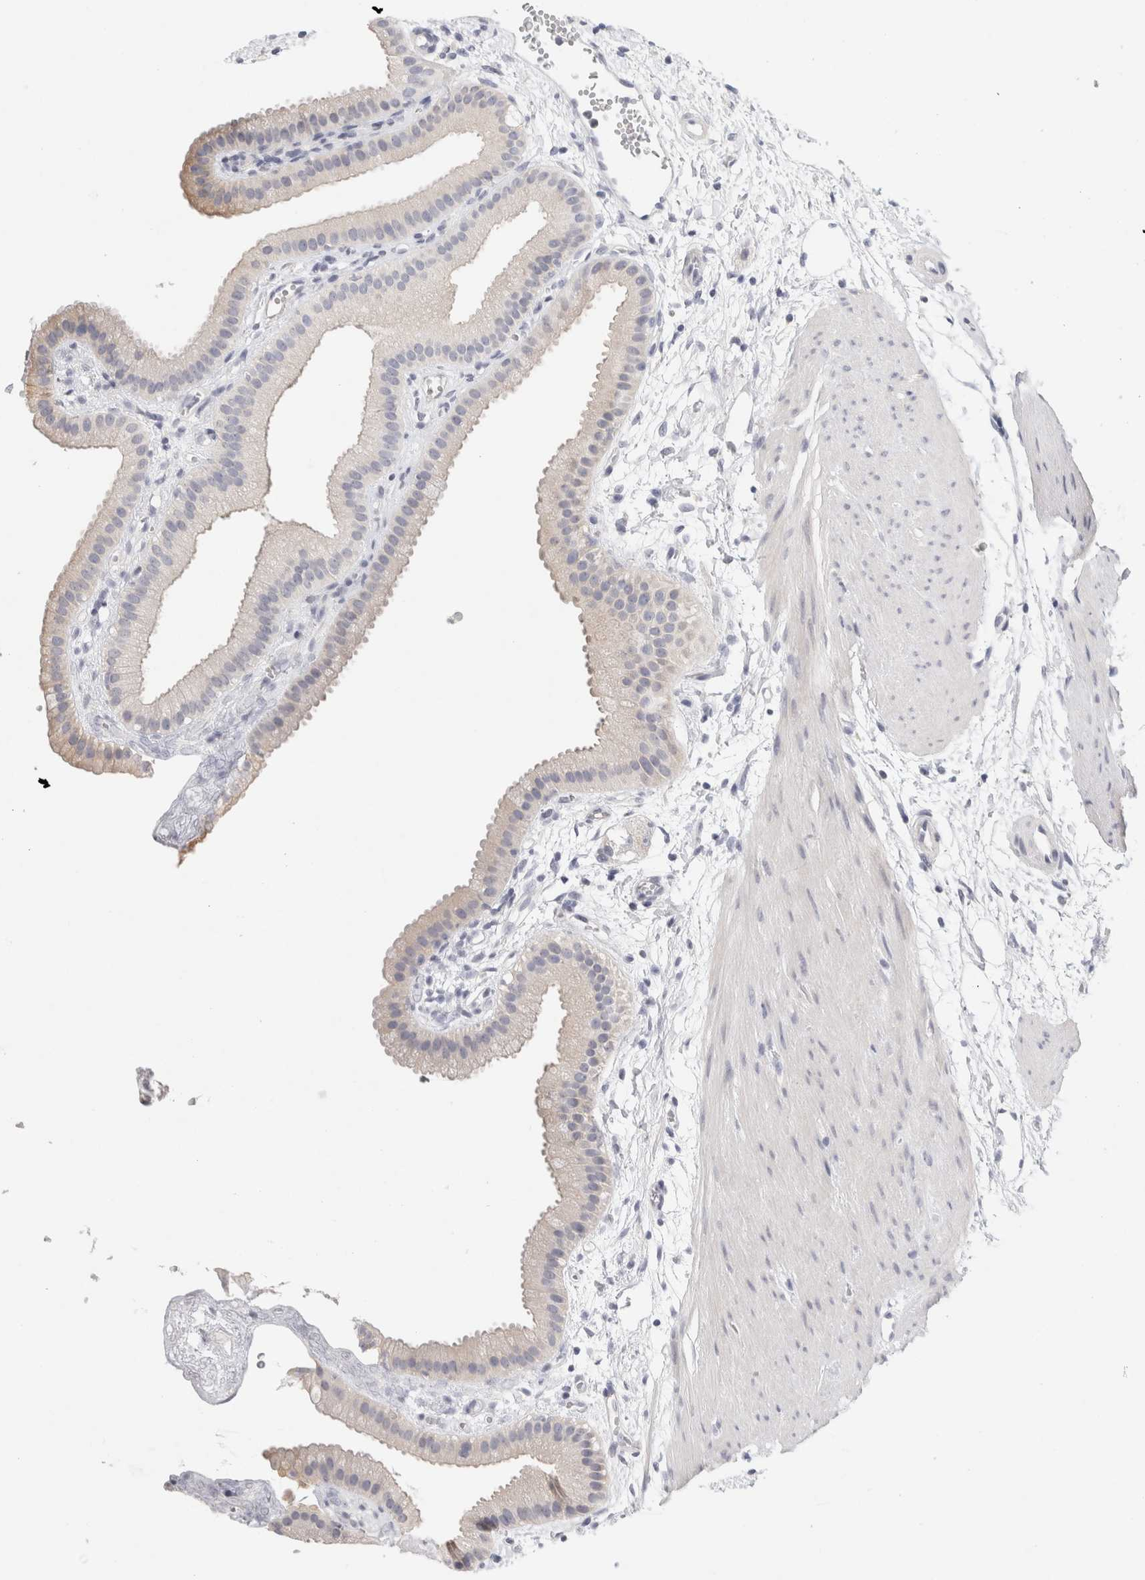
{"staining": {"intensity": "negative", "quantity": "none", "location": "none"}, "tissue": "gallbladder", "cell_type": "Glandular cells", "image_type": "normal", "snomed": [{"axis": "morphology", "description": "Normal tissue, NOS"}, {"axis": "topography", "description": "Gallbladder"}], "caption": "Immunohistochemical staining of normal gallbladder shows no significant expression in glandular cells.", "gene": "STK31", "patient": {"sex": "female", "age": 64}}